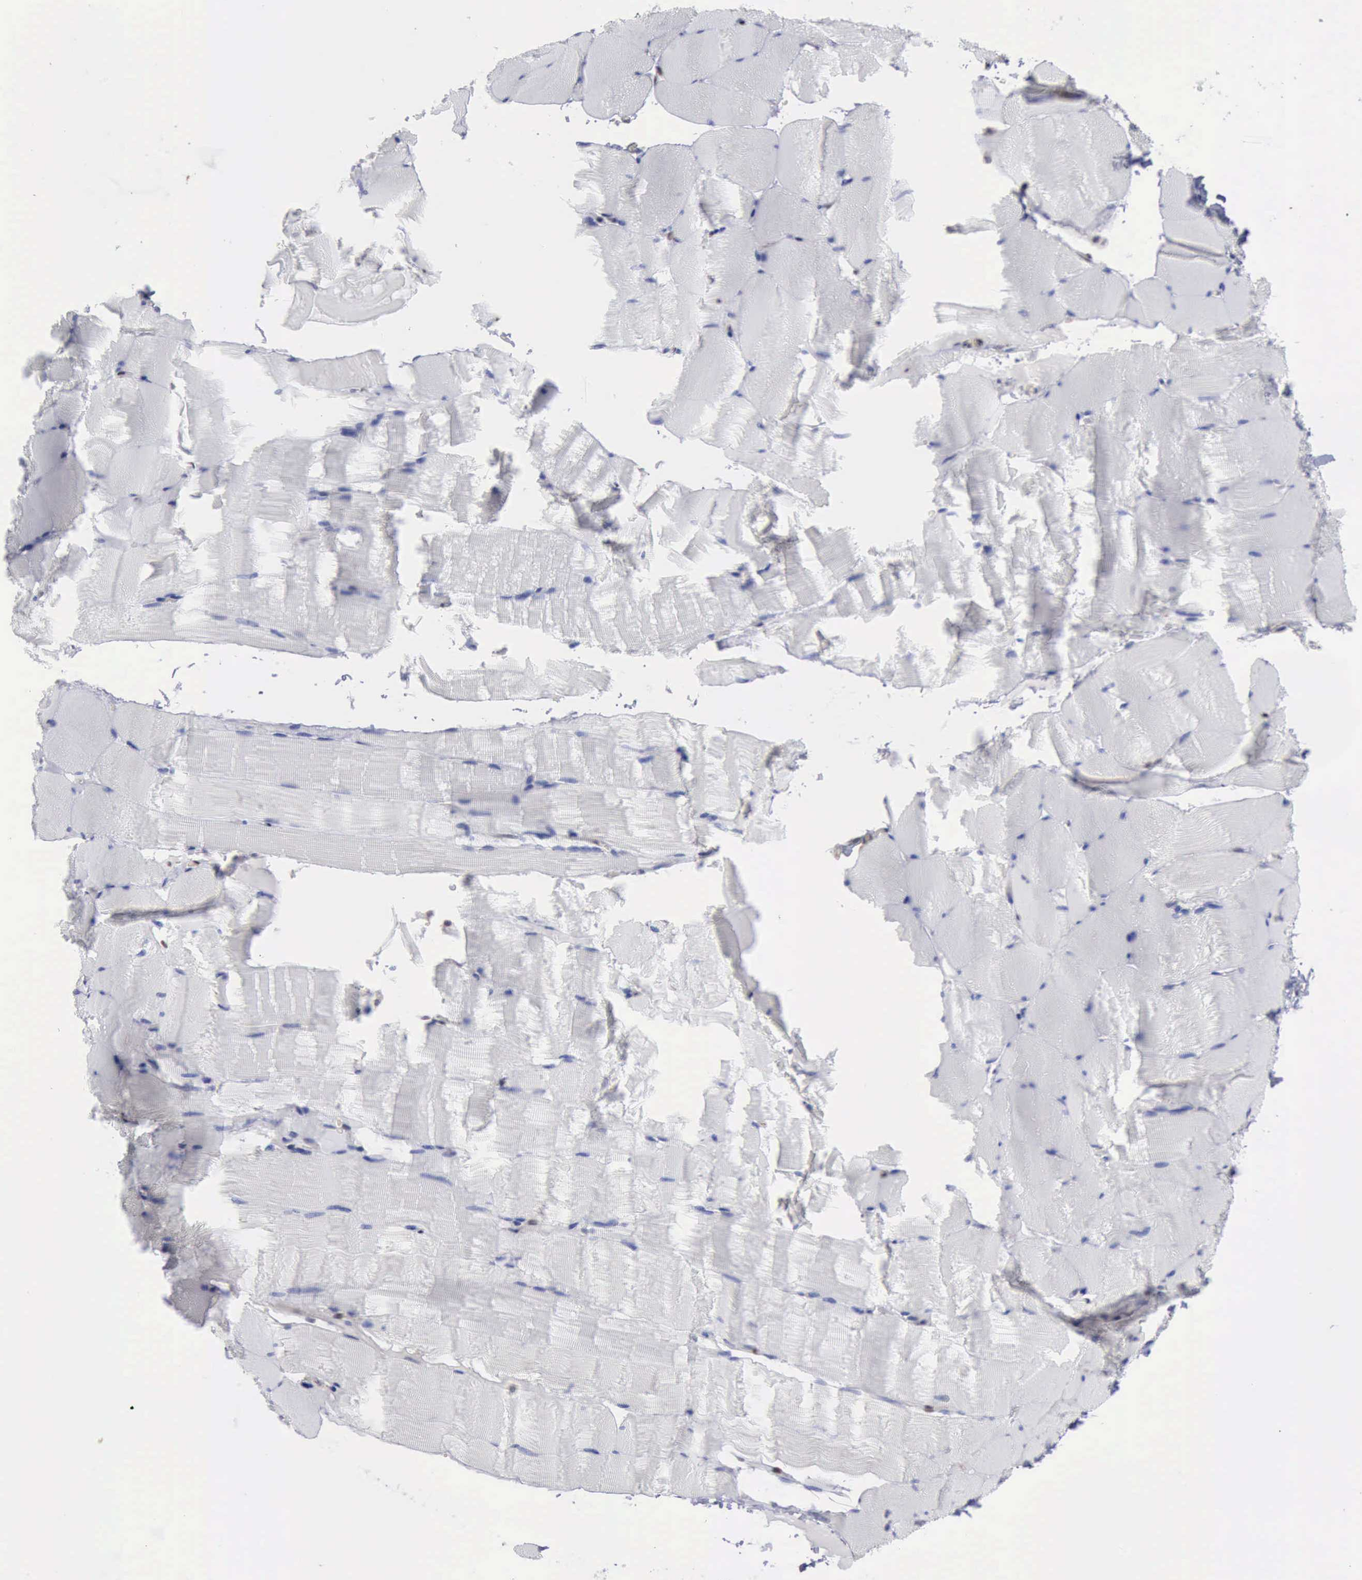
{"staining": {"intensity": "negative", "quantity": "none", "location": "none"}, "tissue": "skeletal muscle", "cell_type": "Myocytes", "image_type": "normal", "snomed": [{"axis": "morphology", "description": "Normal tissue, NOS"}, {"axis": "topography", "description": "Skeletal muscle"}], "caption": "Immunohistochemistry image of unremarkable skeletal muscle stained for a protein (brown), which demonstrates no expression in myocytes.", "gene": "STAT1", "patient": {"sex": "male", "age": 62}}